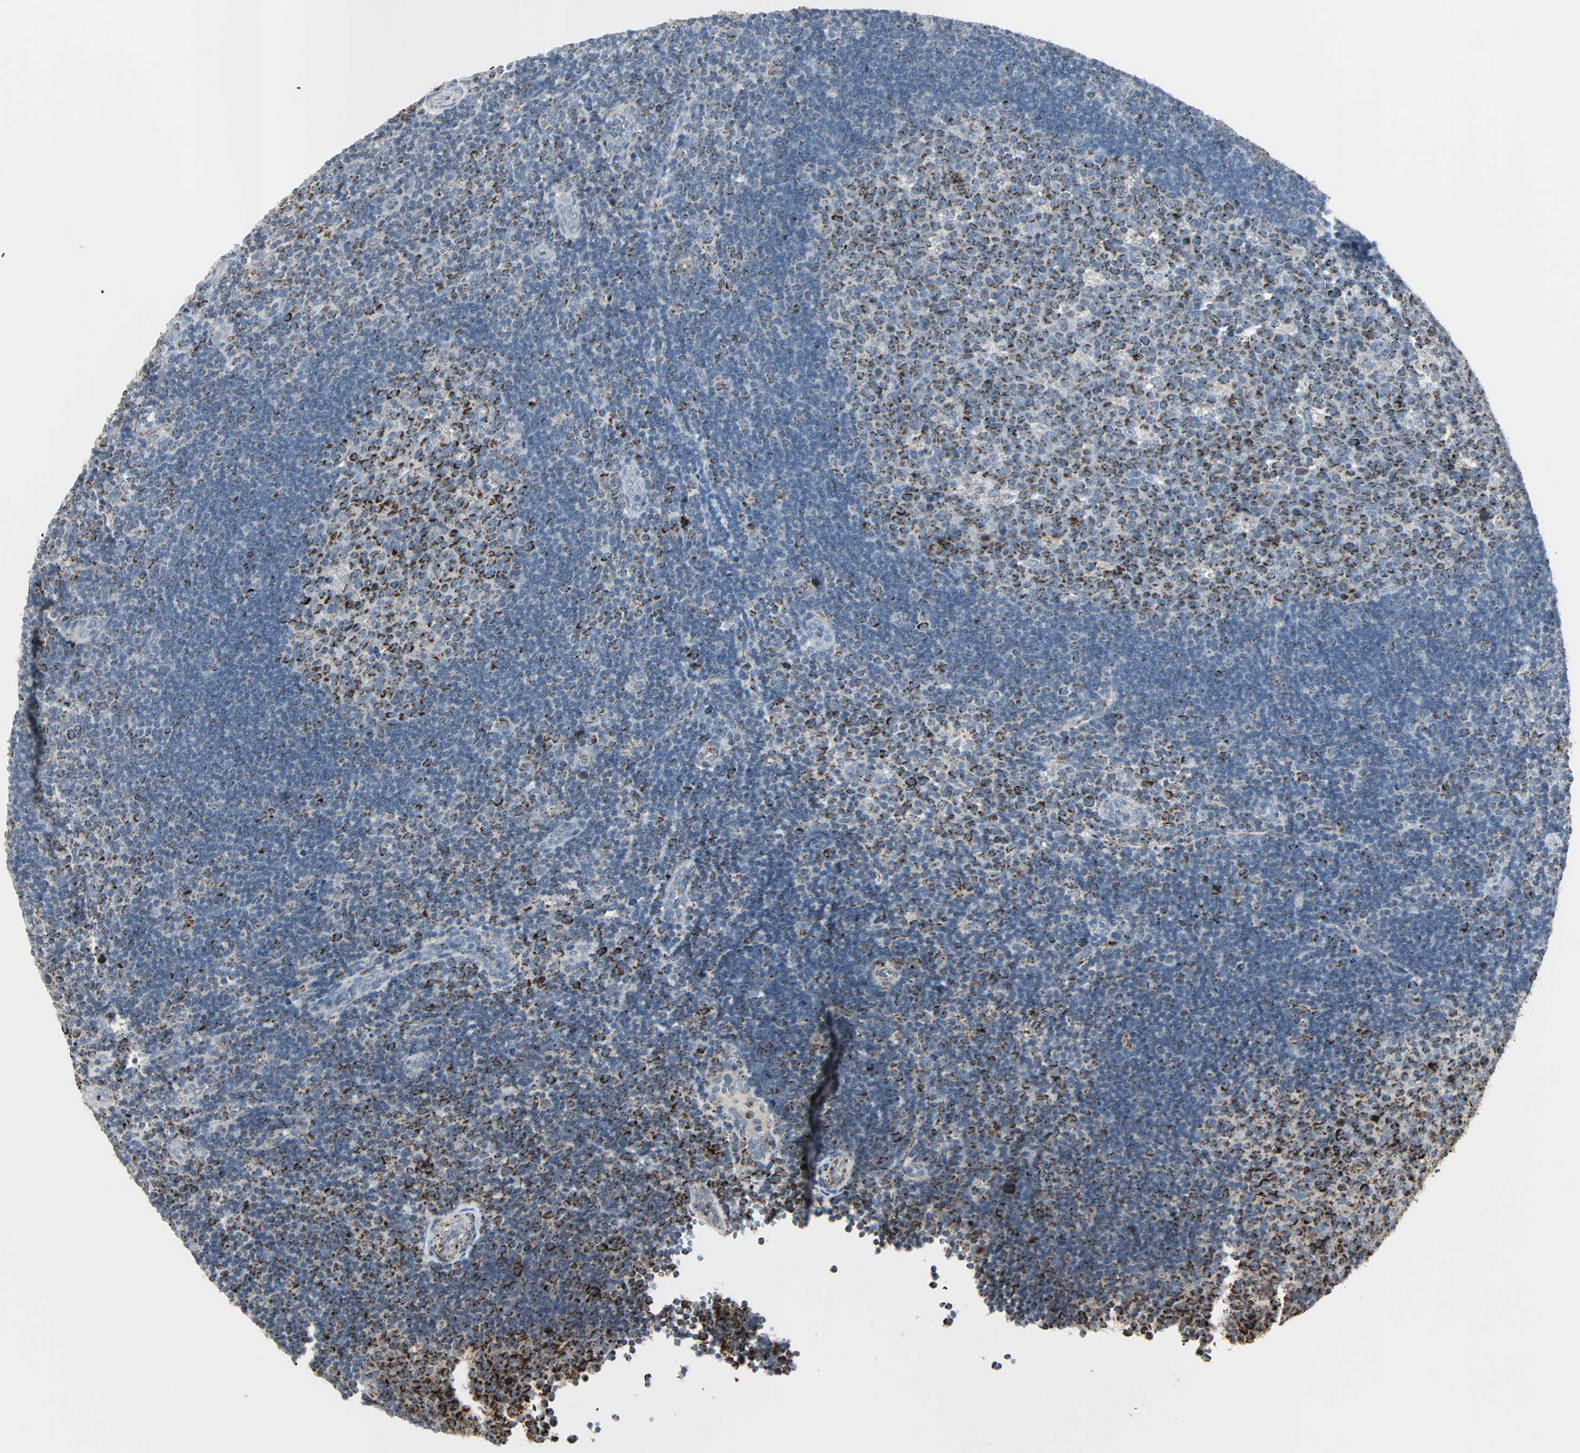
{"staining": {"intensity": "strong", "quantity": "25%-75%", "location": "cytoplasmic/membranous"}, "tissue": "lymph node", "cell_type": "Germinal center cells", "image_type": "normal", "snomed": [{"axis": "morphology", "description": "Normal tissue, NOS"}, {"axis": "topography", "description": "Lymph node"}, {"axis": "topography", "description": "Salivary gland"}], "caption": "A brown stain highlights strong cytoplasmic/membranous expression of a protein in germinal center cells of benign human lymph node.", "gene": "IDH2", "patient": {"sex": "male", "age": 8}}